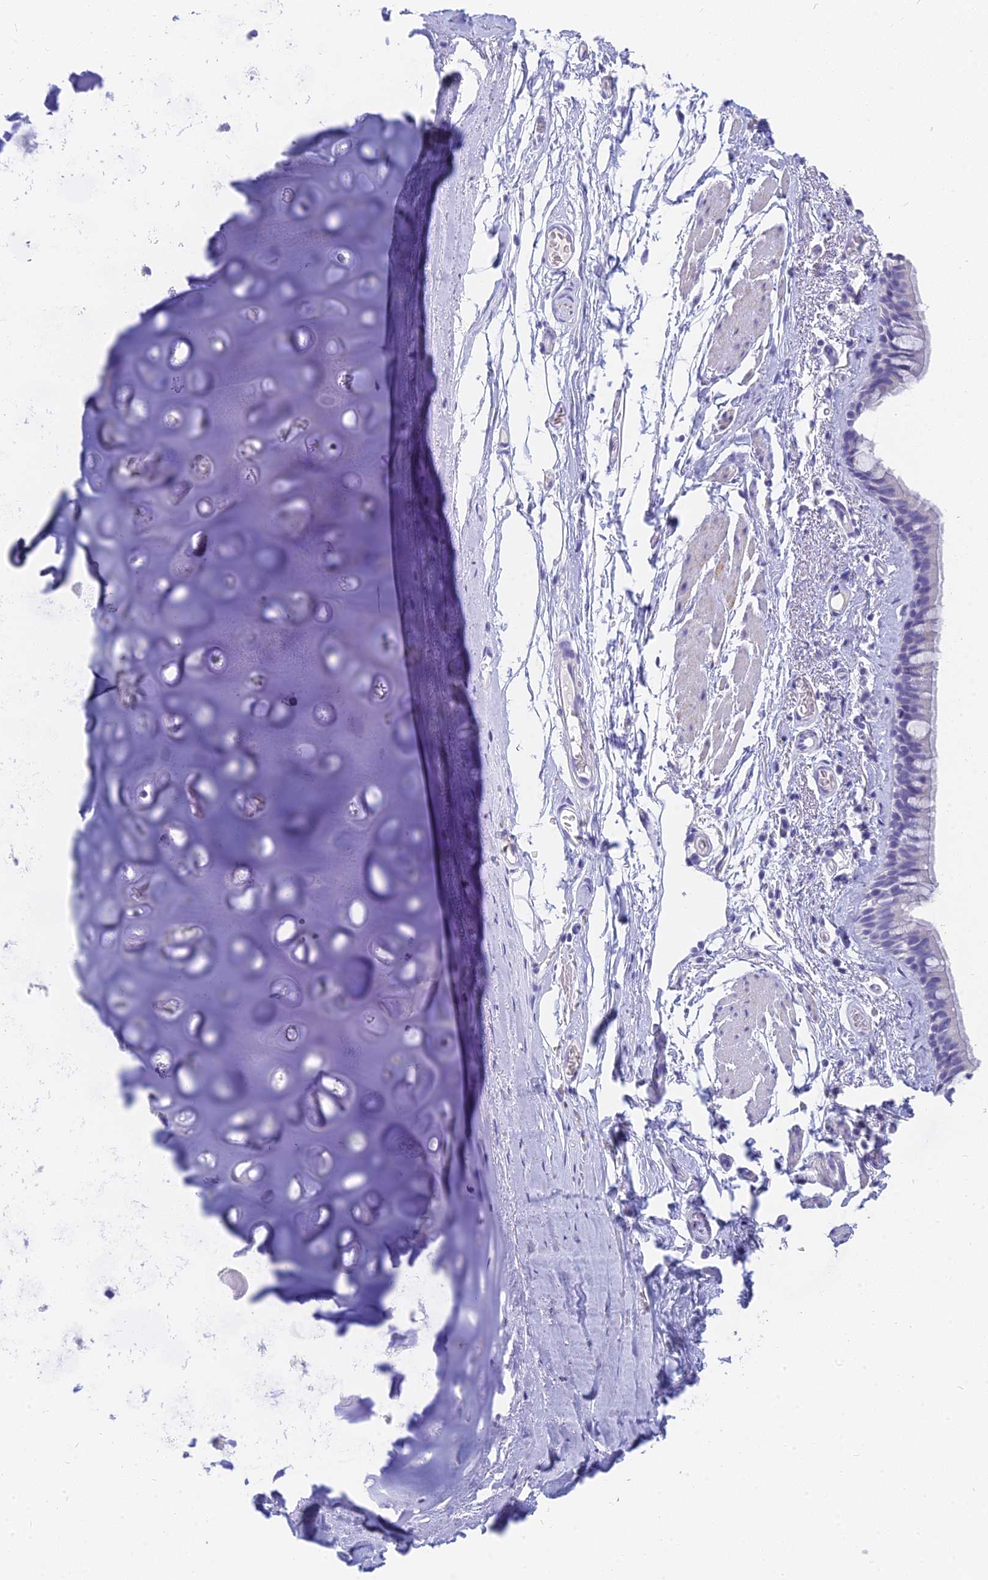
{"staining": {"intensity": "negative", "quantity": "none", "location": "none"}, "tissue": "bronchus", "cell_type": "Respiratory epithelial cells", "image_type": "normal", "snomed": [{"axis": "morphology", "description": "Normal tissue, NOS"}, {"axis": "topography", "description": "Cartilage tissue"}], "caption": "Immunohistochemical staining of normal bronchus exhibits no significant positivity in respiratory epithelial cells.", "gene": "SLC36A2", "patient": {"sex": "male", "age": 63}}